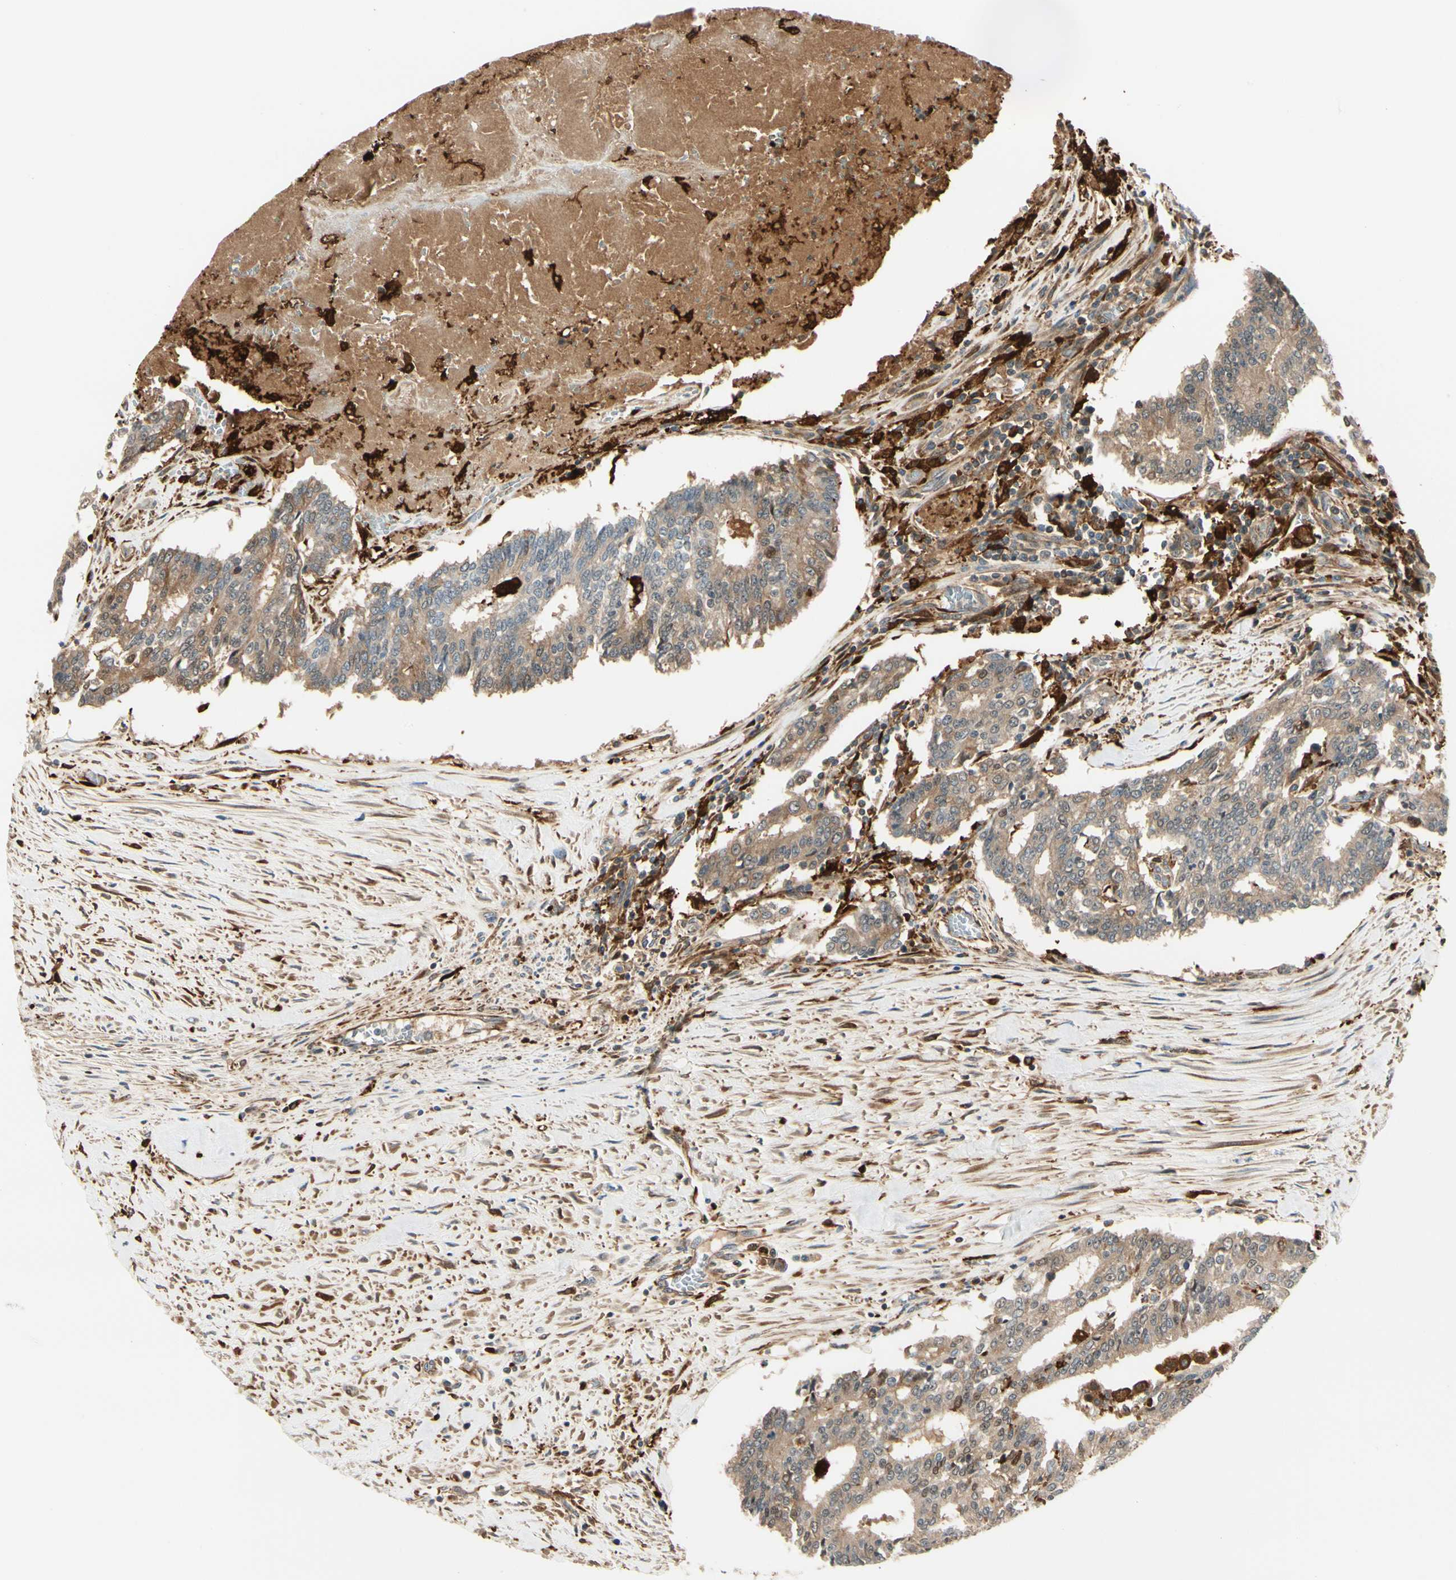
{"staining": {"intensity": "weak", "quantity": ">75%", "location": "cytoplasmic/membranous"}, "tissue": "prostate cancer", "cell_type": "Tumor cells", "image_type": "cancer", "snomed": [{"axis": "morphology", "description": "Adenocarcinoma, High grade"}, {"axis": "topography", "description": "Prostate"}], "caption": "Weak cytoplasmic/membranous positivity is present in about >75% of tumor cells in prostate cancer (adenocarcinoma (high-grade)). (Brightfield microscopy of DAB IHC at high magnification).", "gene": "FTH1", "patient": {"sex": "male", "age": 55}}